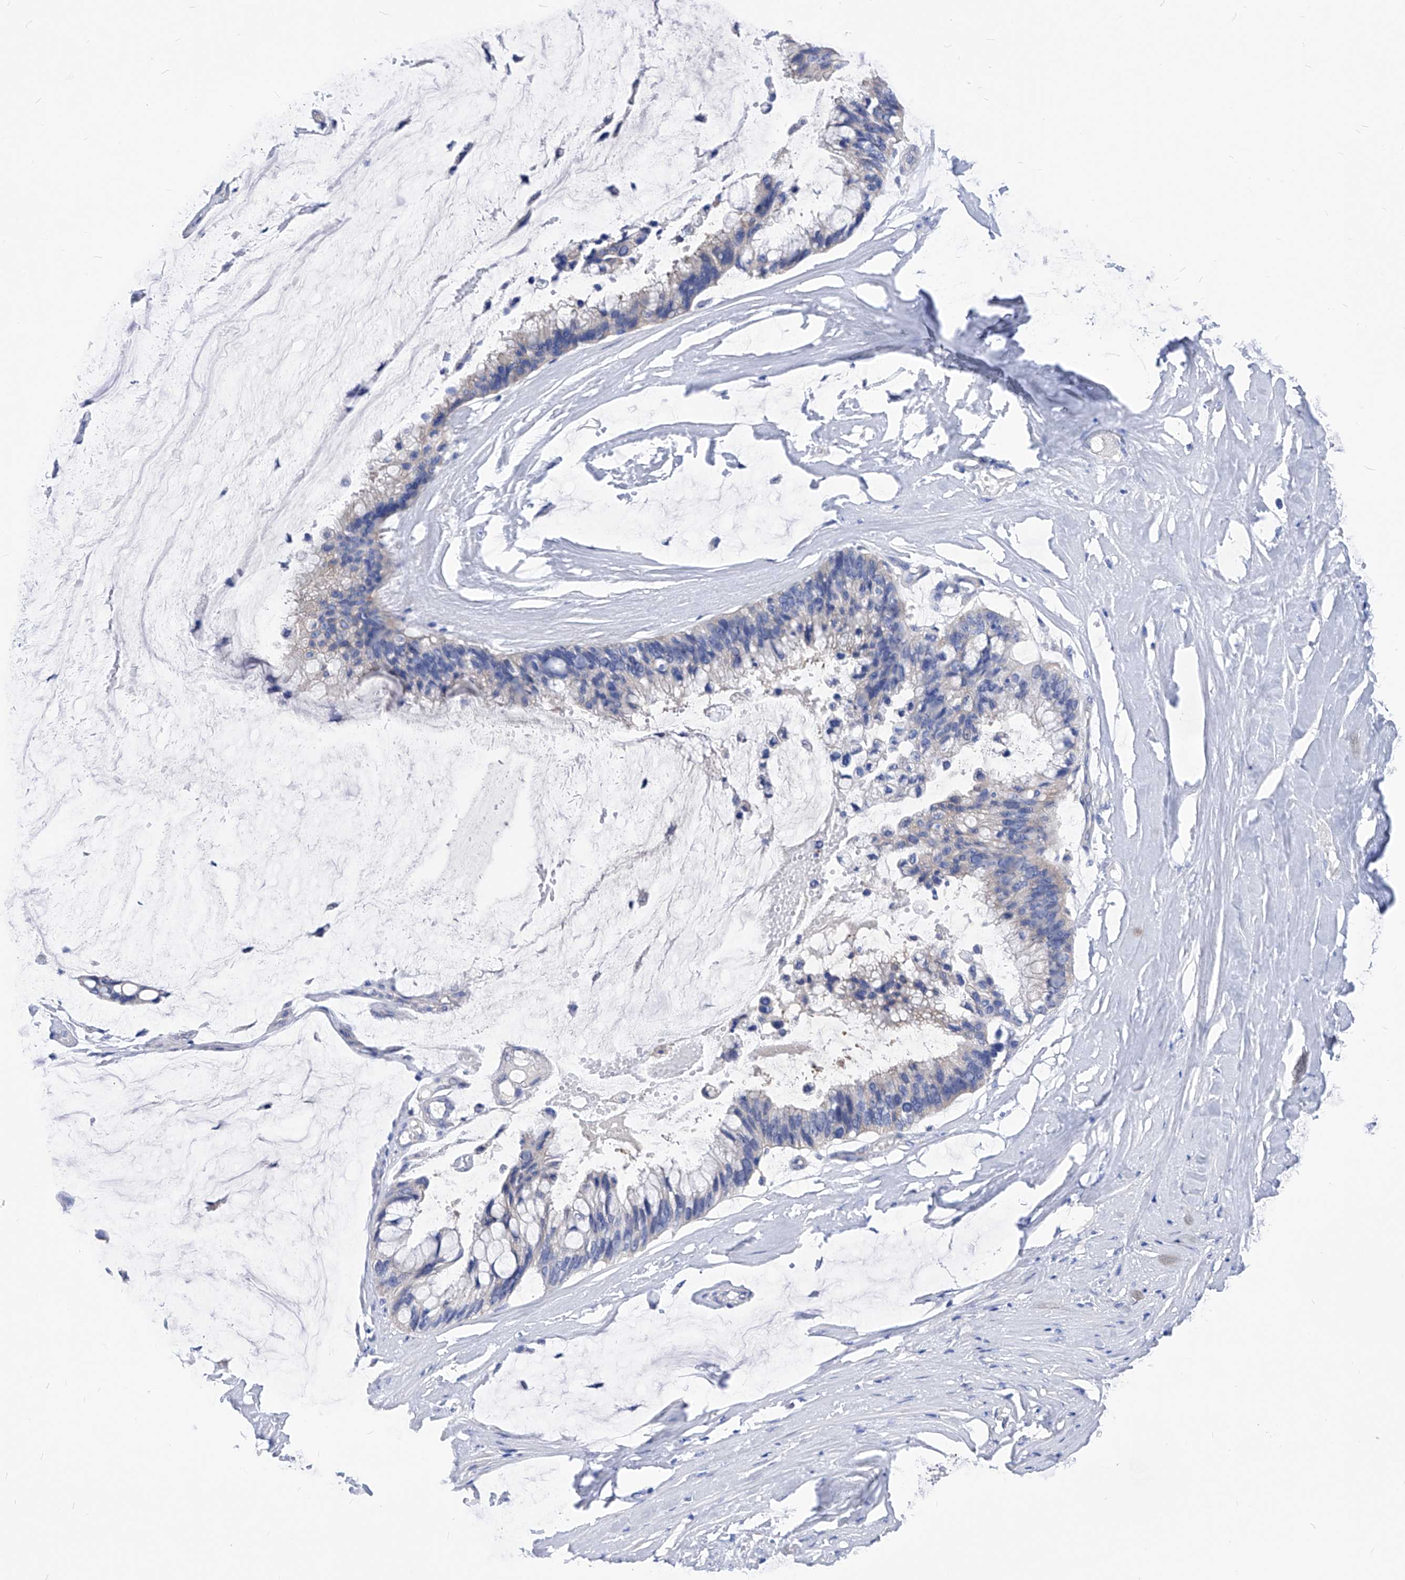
{"staining": {"intensity": "negative", "quantity": "none", "location": "none"}, "tissue": "ovarian cancer", "cell_type": "Tumor cells", "image_type": "cancer", "snomed": [{"axis": "morphology", "description": "Cystadenocarcinoma, mucinous, NOS"}, {"axis": "topography", "description": "Ovary"}], "caption": "This is an immunohistochemistry (IHC) image of human mucinous cystadenocarcinoma (ovarian). There is no expression in tumor cells.", "gene": "XPNPEP1", "patient": {"sex": "female", "age": 39}}